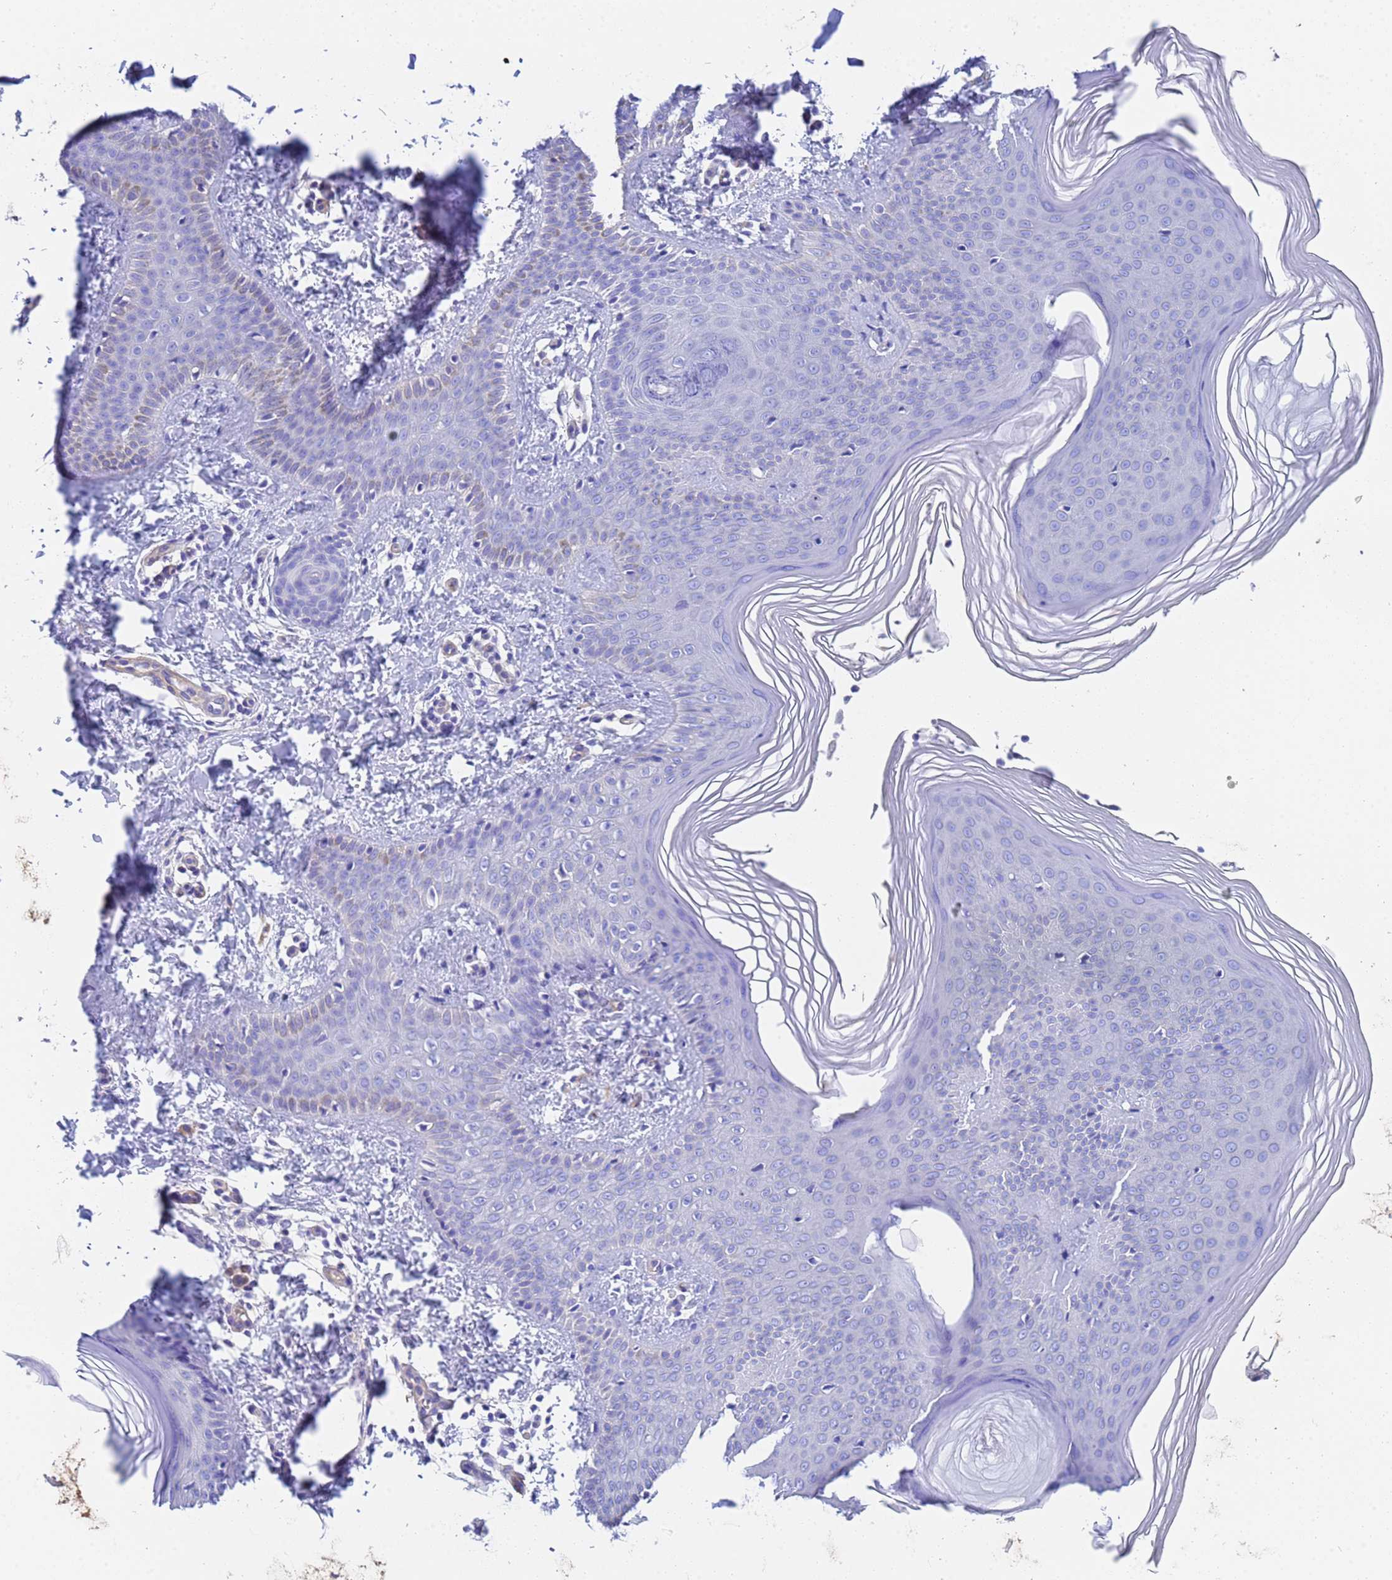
{"staining": {"intensity": "weak", "quantity": "<25%", "location": "cytoplasmic/membranous"}, "tissue": "skin", "cell_type": "Epidermal cells", "image_type": "normal", "snomed": [{"axis": "morphology", "description": "Normal tissue, NOS"}, {"axis": "morphology", "description": "Inflammation, NOS"}, {"axis": "topography", "description": "Soft tissue"}, {"axis": "topography", "description": "Anal"}], "caption": "This is an immunohistochemistry micrograph of benign skin. There is no positivity in epidermal cells.", "gene": "CST1", "patient": {"sex": "female", "age": 15}}